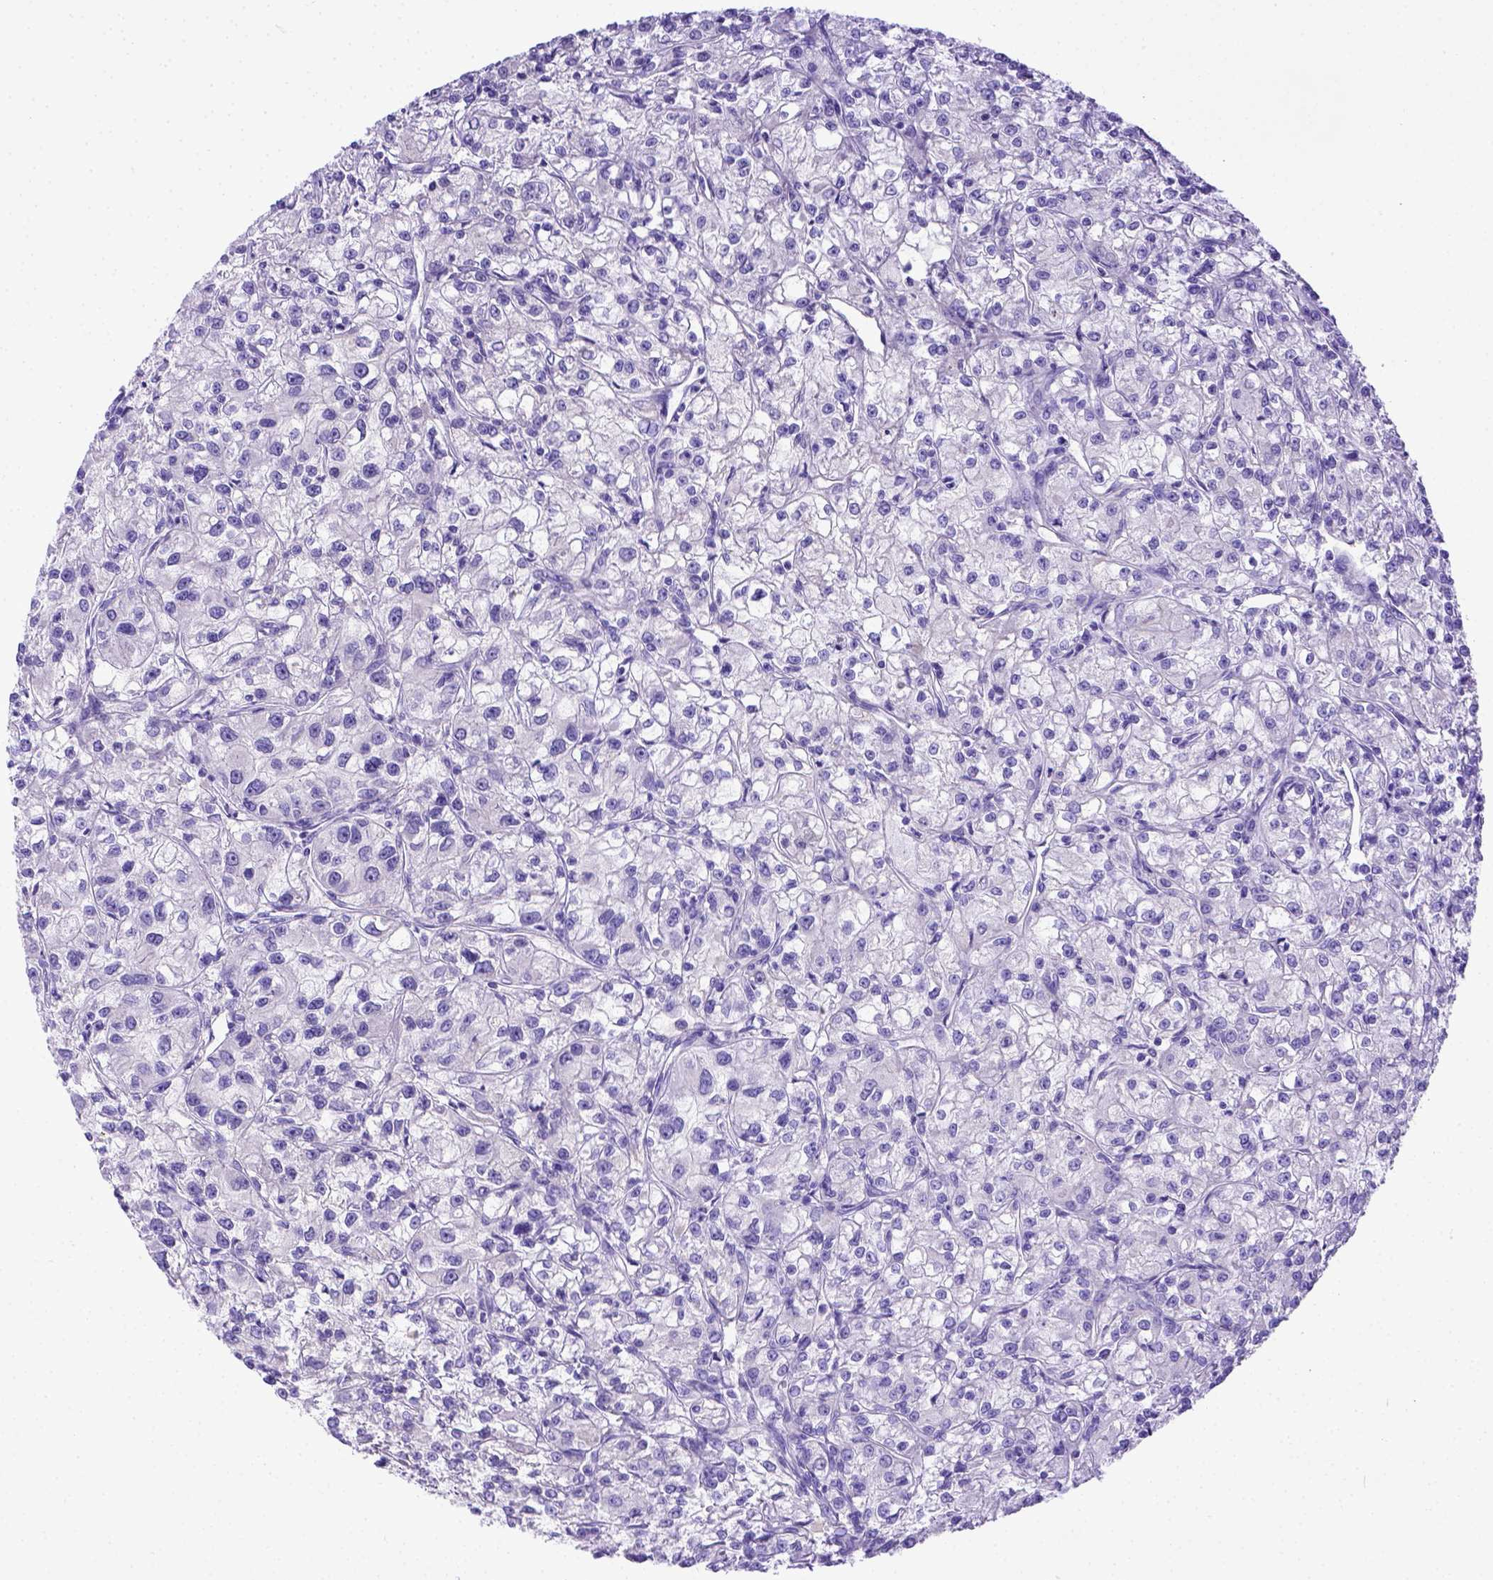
{"staining": {"intensity": "negative", "quantity": "none", "location": "none"}, "tissue": "renal cancer", "cell_type": "Tumor cells", "image_type": "cancer", "snomed": [{"axis": "morphology", "description": "Adenocarcinoma, NOS"}, {"axis": "topography", "description": "Kidney"}], "caption": "IHC photomicrograph of human renal cancer (adenocarcinoma) stained for a protein (brown), which shows no positivity in tumor cells. The staining is performed using DAB (3,3'-diaminobenzidine) brown chromogen with nuclei counter-stained in using hematoxylin.", "gene": "LRRC18", "patient": {"sex": "female", "age": 59}}